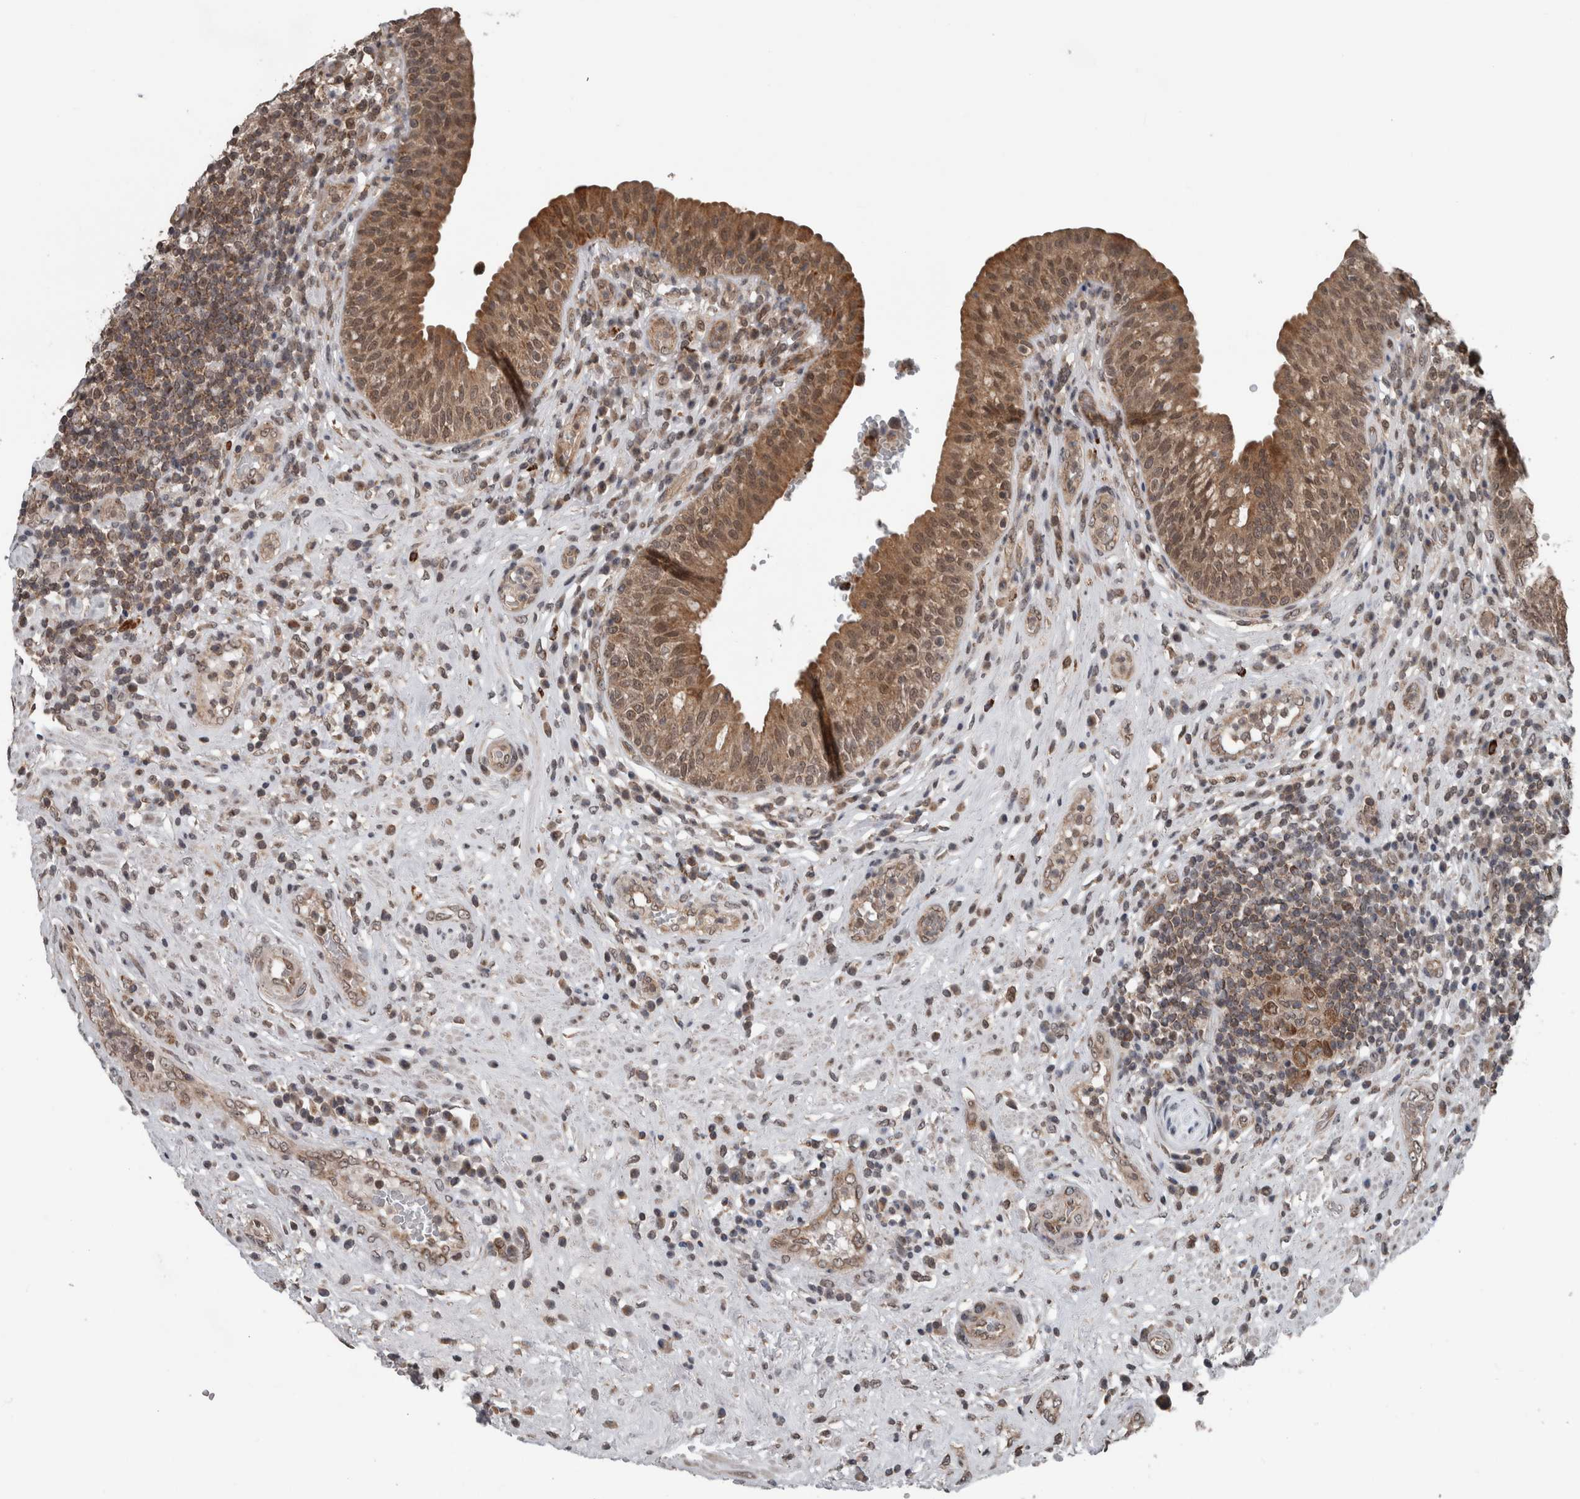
{"staining": {"intensity": "moderate", "quantity": ">75%", "location": "cytoplasmic/membranous,nuclear"}, "tissue": "urinary bladder", "cell_type": "Urothelial cells", "image_type": "normal", "snomed": [{"axis": "morphology", "description": "Normal tissue, NOS"}, {"axis": "topography", "description": "Urinary bladder"}], "caption": "About >75% of urothelial cells in normal human urinary bladder demonstrate moderate cytoplasmic/membranous,nuclear protein expression as visualized by brown immunohistochemical staining.", "gene": "ENY2", "patient": {"sex": "female", "age": 62}}